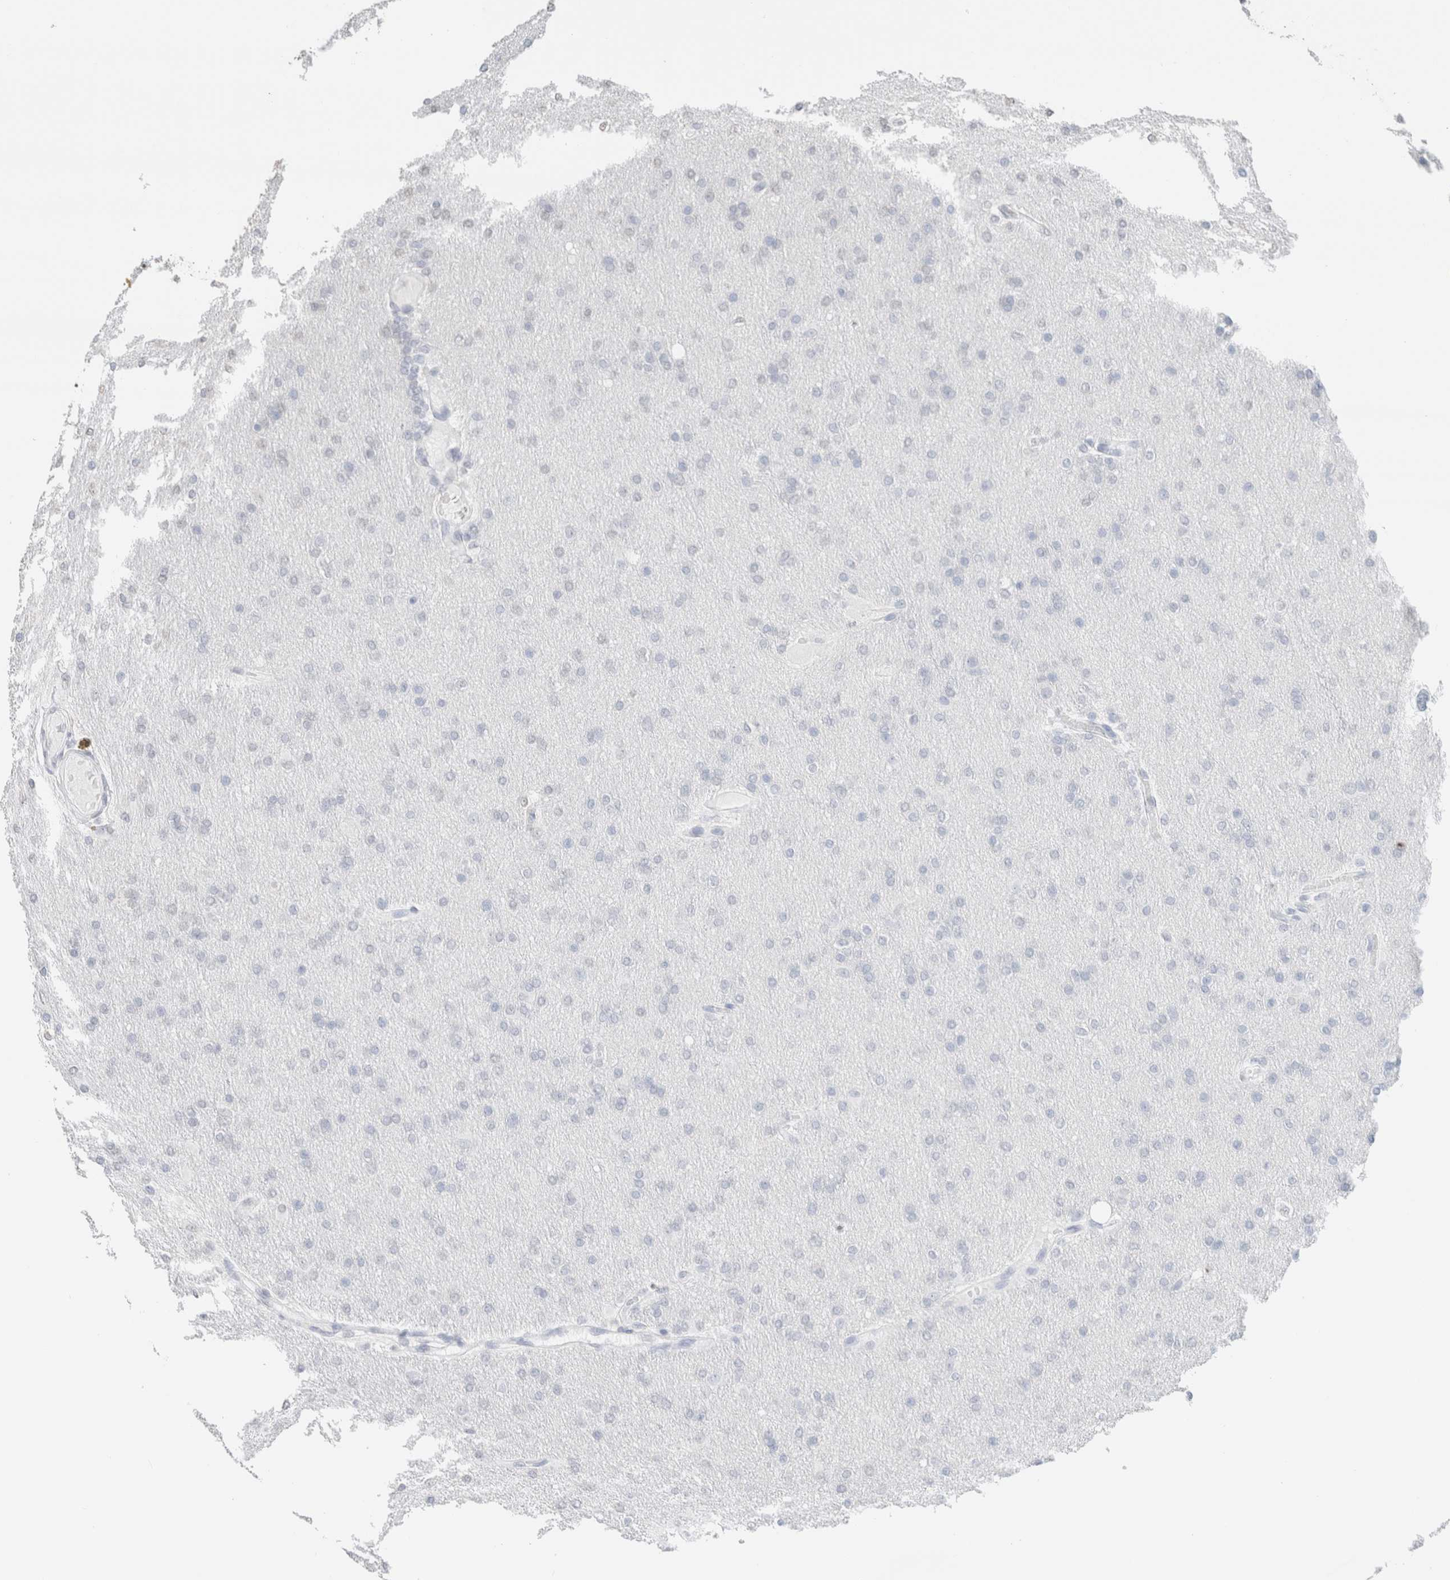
{"staining": {"intensity": "negative", "quantity": "none", "location": "none"}, "tissue": "glioma", "cell_type": "Tumor cells", "image_type": "cancer", "snomed": [{"axis": "morphology", "description": "Glioma, malignant, High grade"}, {"axis": "topography", "description": "Cerebral cortex"}], "caption": "Immunohistochemistry (IHC) of human malignant high-grade glioma reveals no staining in tumor cells.", "gene": "CD80", "patient": {"sex": "female", "age": 36}}